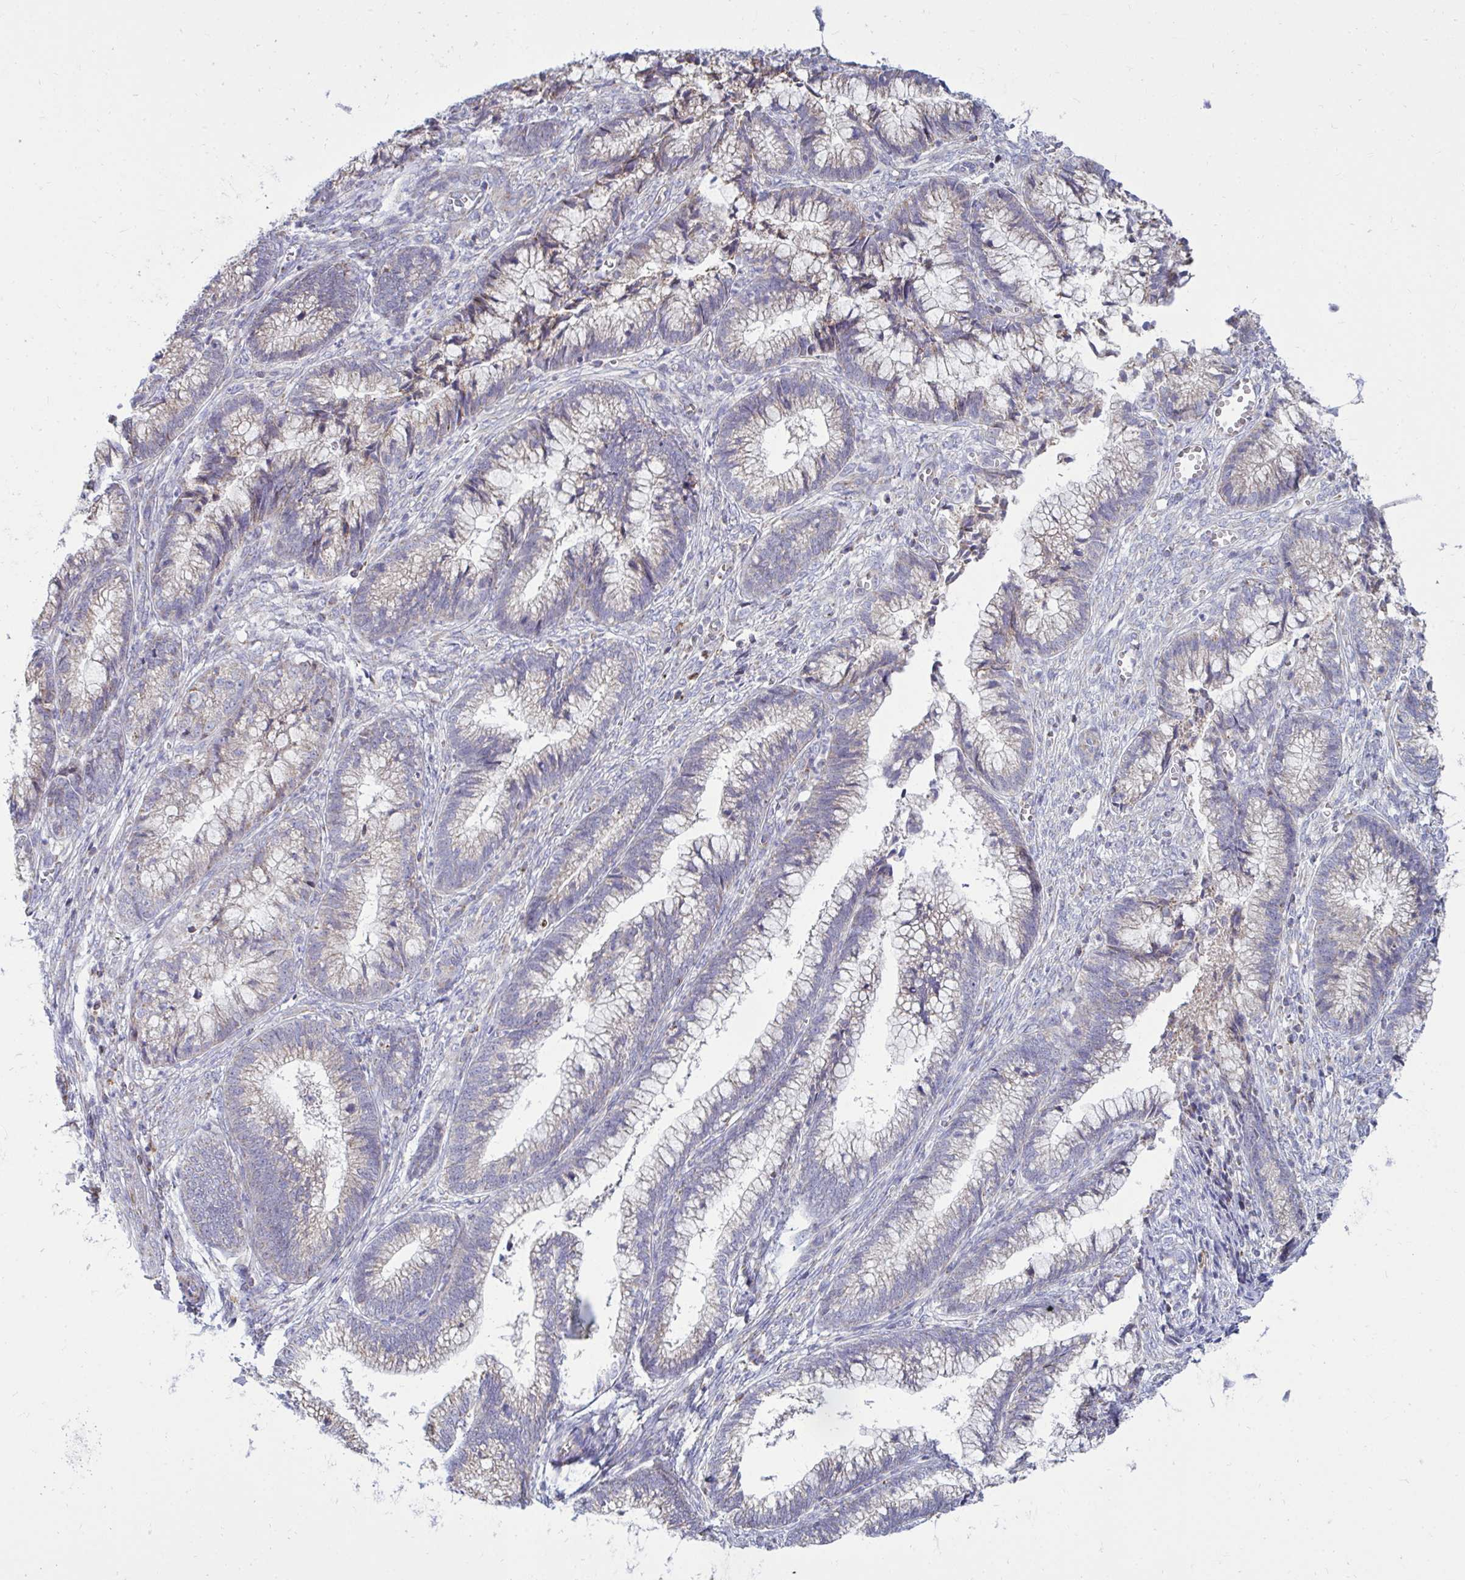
{"staining": {"intensity": "weak", "quantity": "<25%", "location": "cytoplasmic/membranous"}, "tissue": "cervical cancer", "cell_type": "Tumor cells", "image_type": "cancer", "snomed": [{"axis": "morphology", "description": "Adenocarcinoma, NOS"}, {"axis": "topography", "description": "Cervix"}], "caption": "Cervical cancer stained for a protein using IHC exhibits no positivity tumor cells.", "gene": "OR10R2", "patient": {"sex": "female", "age": 44}}